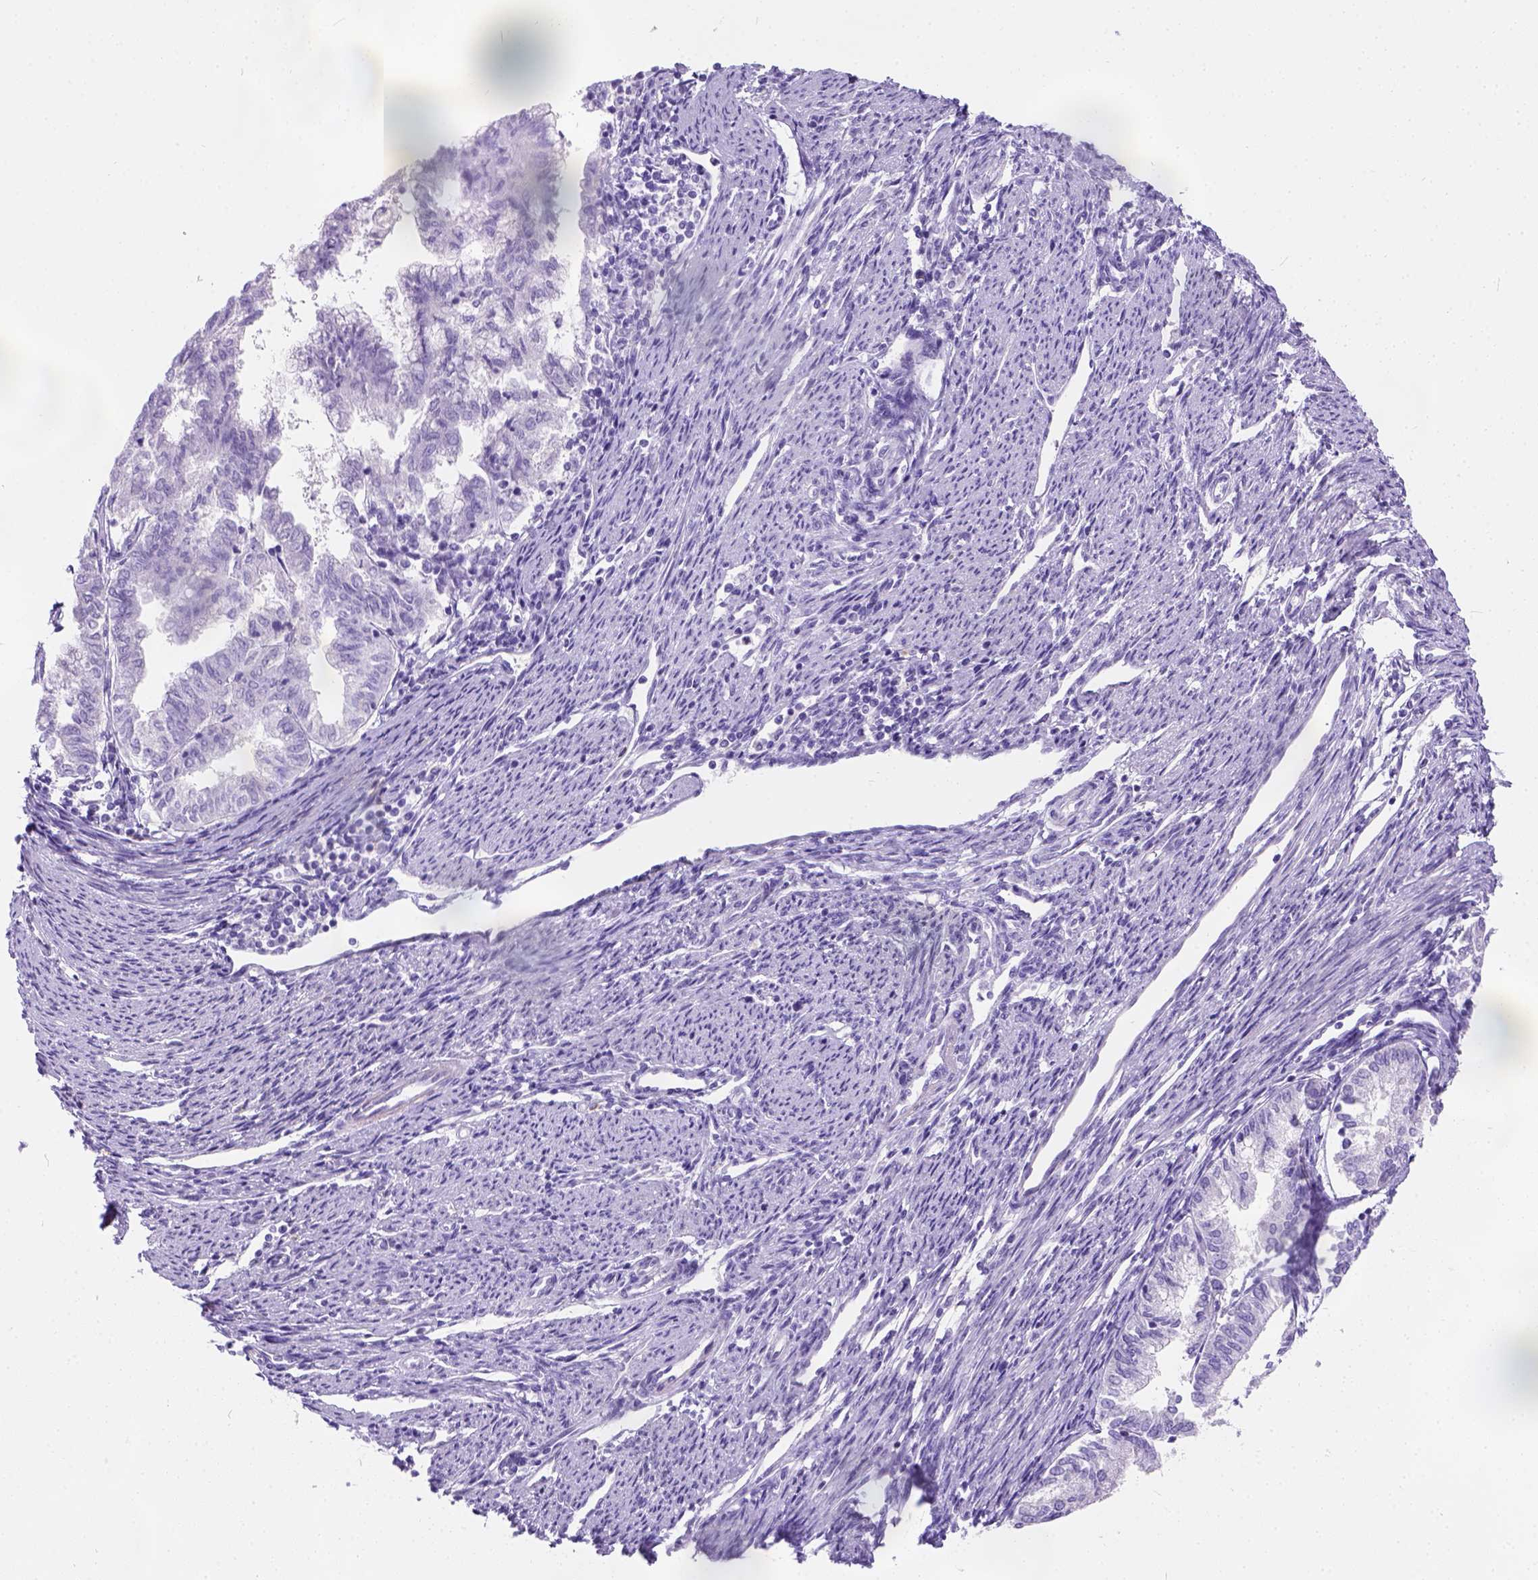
{"staining": {"intensity": "negative", "quantity": "none", "location": "none"}, "tissue": "endometrial cancer", "cell_type": "Tumor cells", "image_type": "cancer", "snomed": [{"axis": "morphology", "description": "Adenocarcinoma, NOS"}, {"axis": "topography", "description": "Endometrium"}], "caption": "This histopathology image is of adenocarcinoma (endometrial) stained with IHC to label a protein in brown with the nuclei are counter-stained blue. There is no expression in tumor cells.", "gene": "PHF7", "patient": {"sex": "female", "age": 79}}